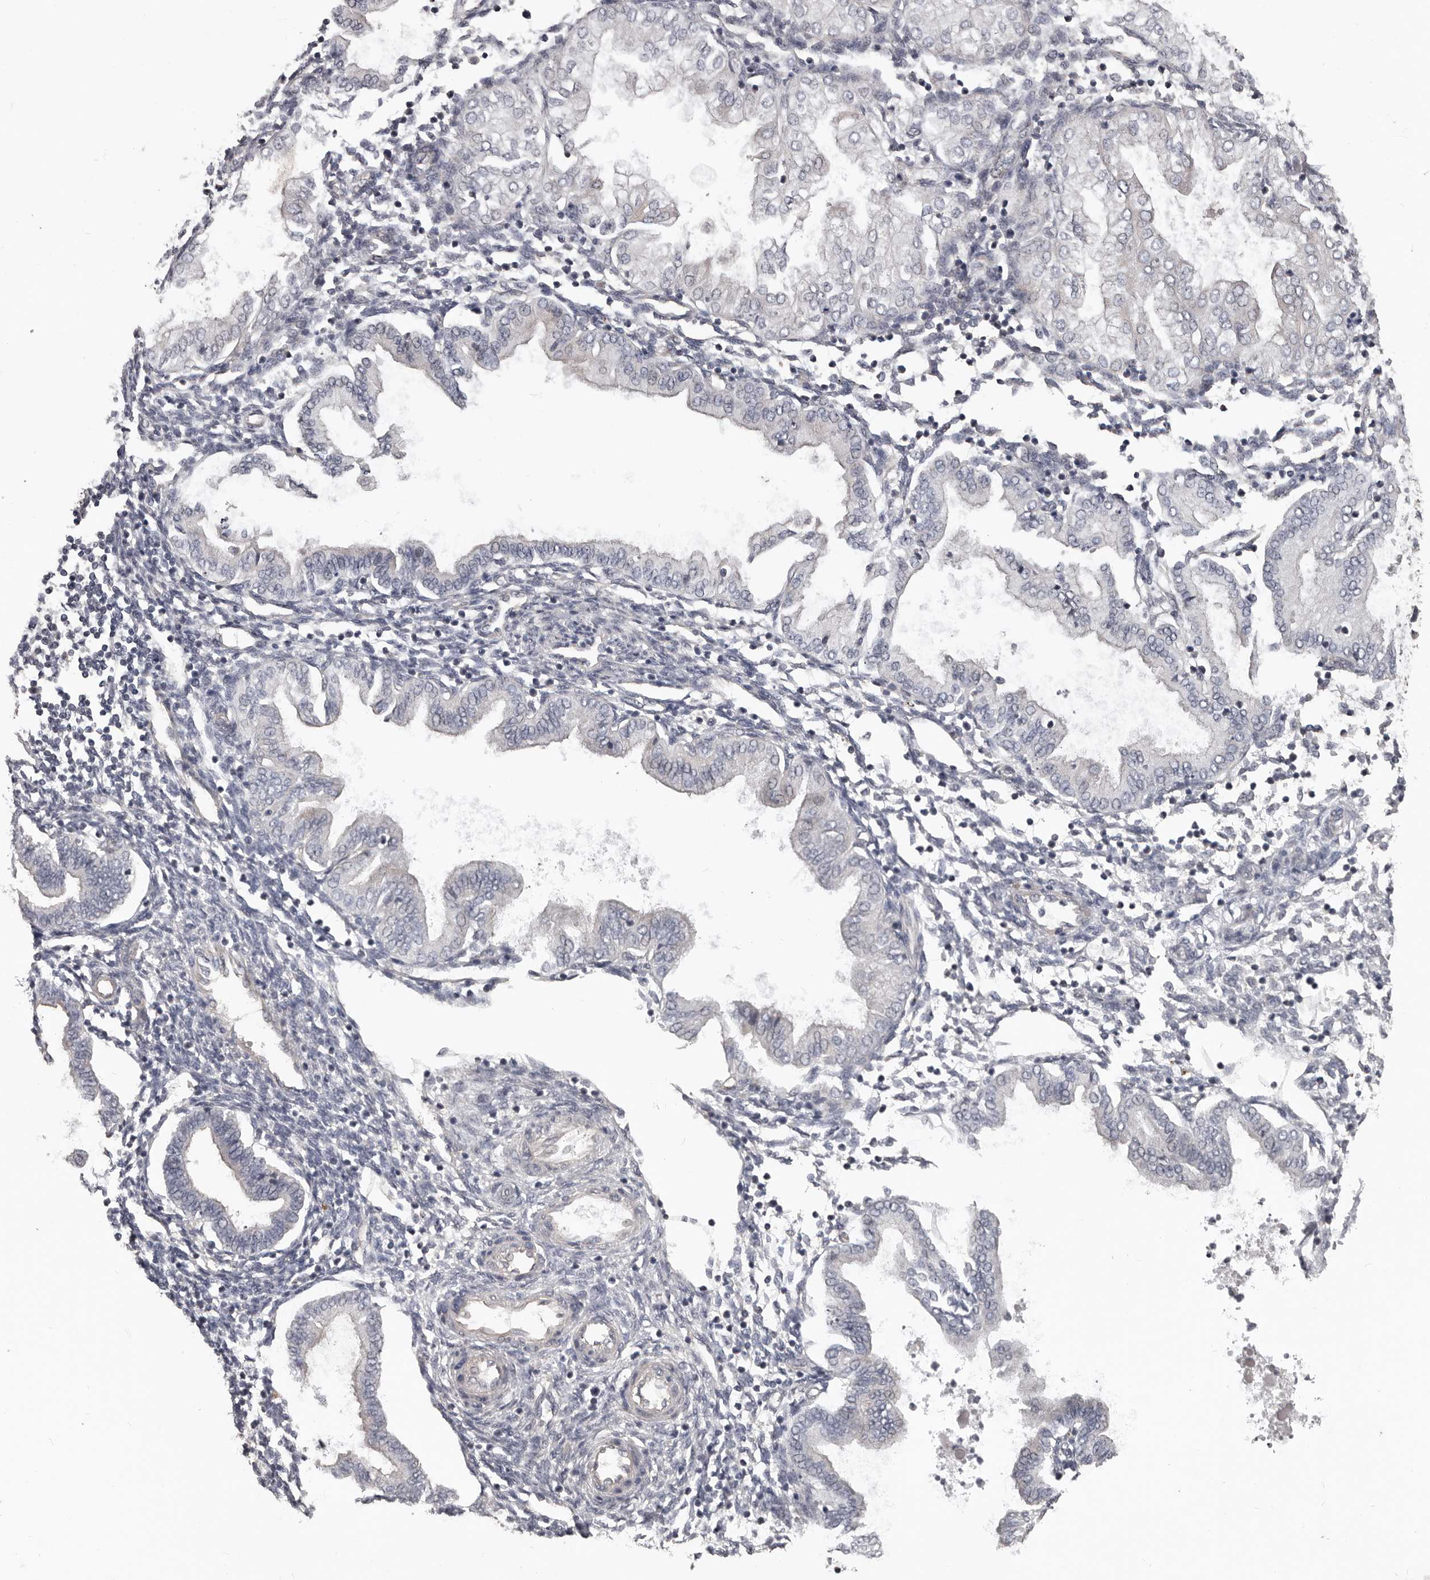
{"staining": {"intensity": "negative", "quantity": "none", "location": "none"}, "tissue": "endometrium", "cell_type": "Cells in endometrial stroma", "image_type": "normal", "snomed": [{"axis": "morphology", "description": "Normal tissue, NOS"}, {"axis": "topography", "description": "Endometrium"}], "caption": "Immunohistochemical staining of normal human endometrium demonstrates no significant positivity in cells in endometrial stroma. (Immunohistochemistry (ihc), brightfield microscopy, high magnification).", "gene": "RNF217", "patient": {"sex": "female", "age": 53}}